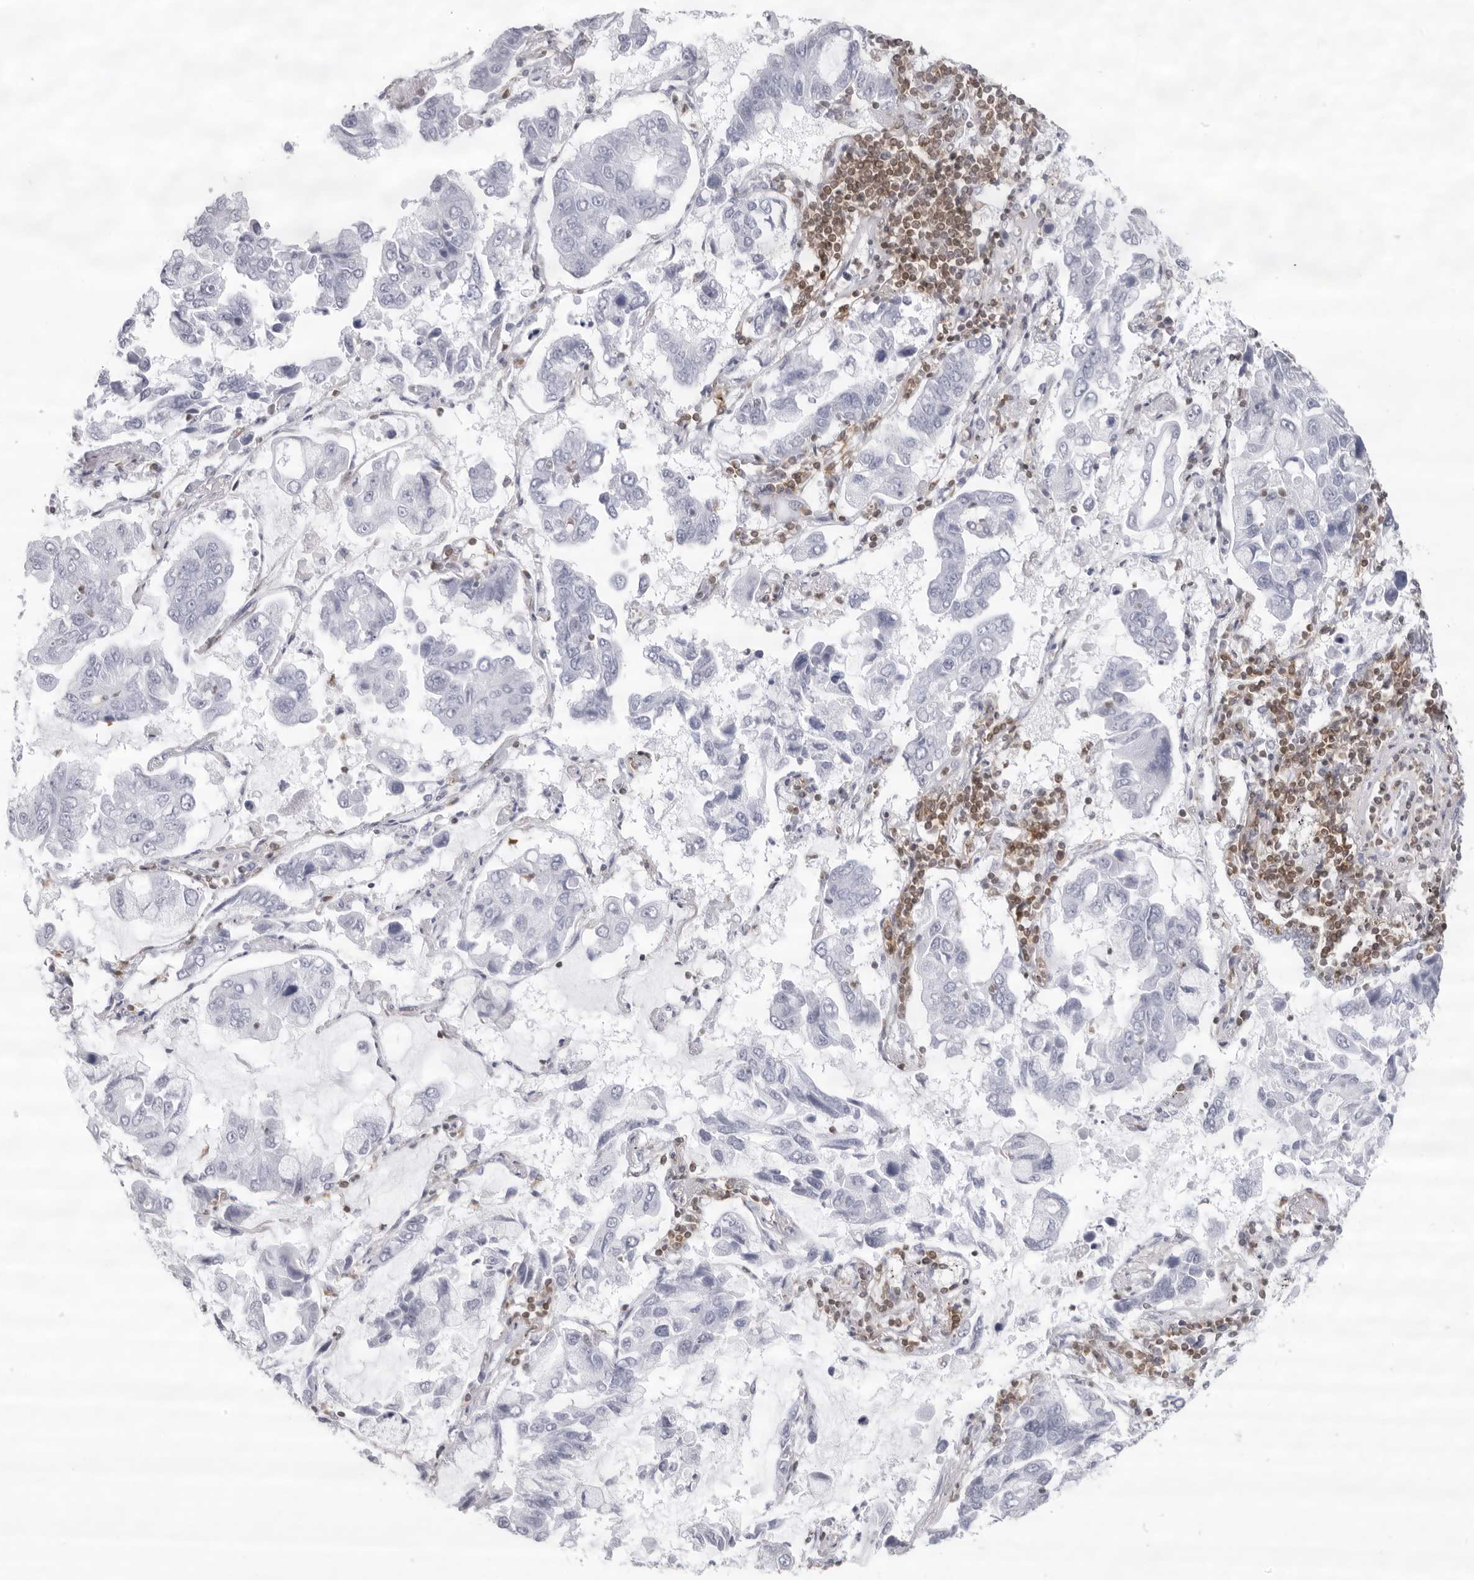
{"staining": {"intensity": "negative", "quantity": "none", "location": "none"}, "tissue": "lung cancer", "cell_type": "Tumor cells", "image_type": "cancer", "snomed": [{"axis": "morphology", "description": "Adenocarcinoma, NOS"}, {"axis": "topography", "description": "Lung"}], "caption": "This image is of lung adenocarcinoma stained with immunohistochemistry to label a protein in brown with the nuclei are counter-stained blue. There is no expression in tumor cells.", "gene": "FMNL1", "patient": {"sex": "male", "age": 64}}